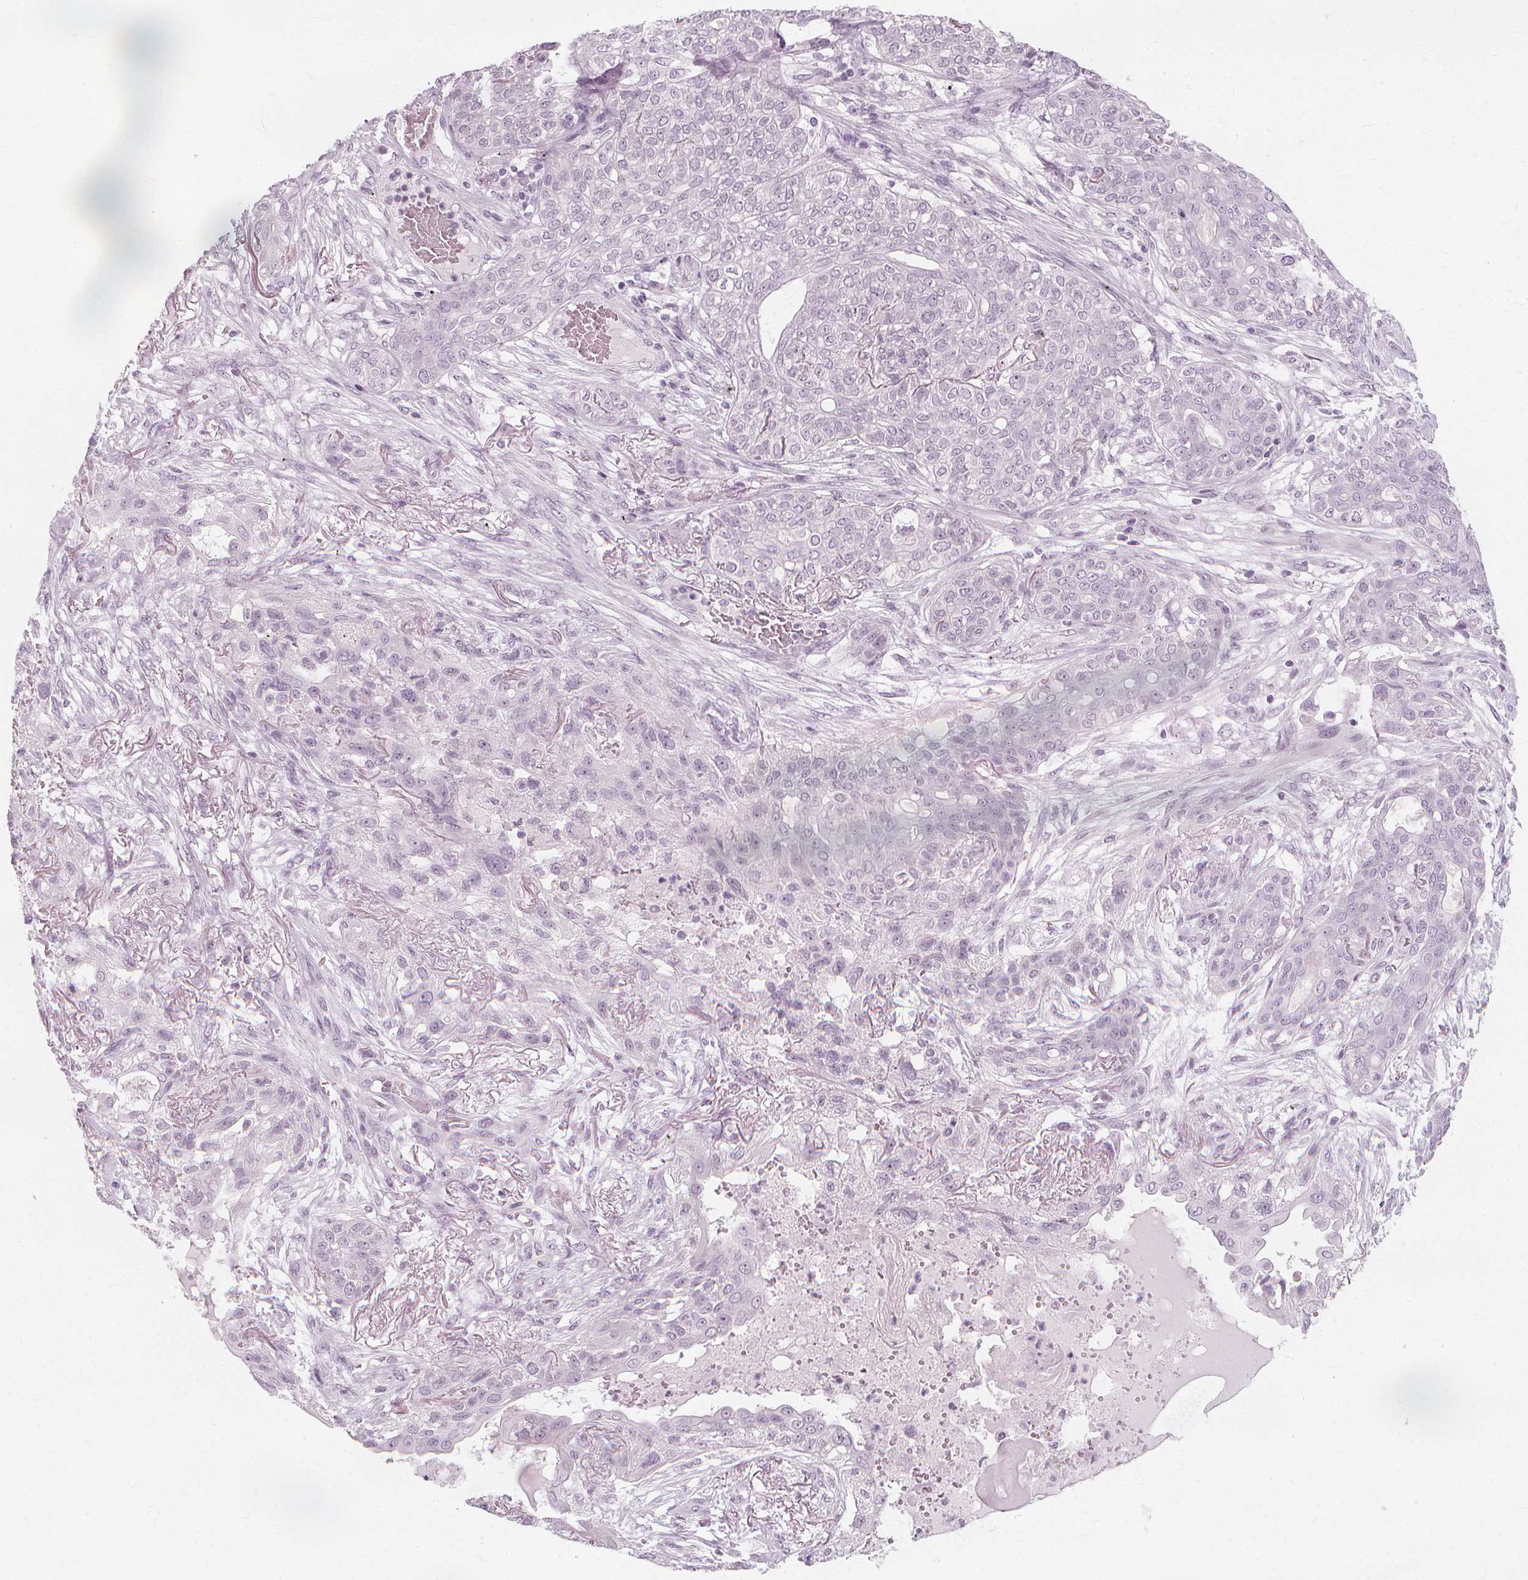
{"staining": {"intensity": "negative", "quantity": "none", "location": "none"}, "tissue": "lung cancer", "cell_type": "Tumor cells", "image_type": "cancer", "snomed": [{"axis": "morphology", "description": "Squamous cell carcinoma, NOS"}, {"axis": "topography", "description": "Lung"}], "caption": "IHC photomicrograph of neoplastic tissue: lung cancer stained with DAB reveals no significant protein staining in tumor cells. (Brightfield microscopy of DAB (3,3'-diaminobenzidine) immunohistochemistry at high magnification).", "gene": "NXPE1", "patient": {"sex": "female", "age": 70}}